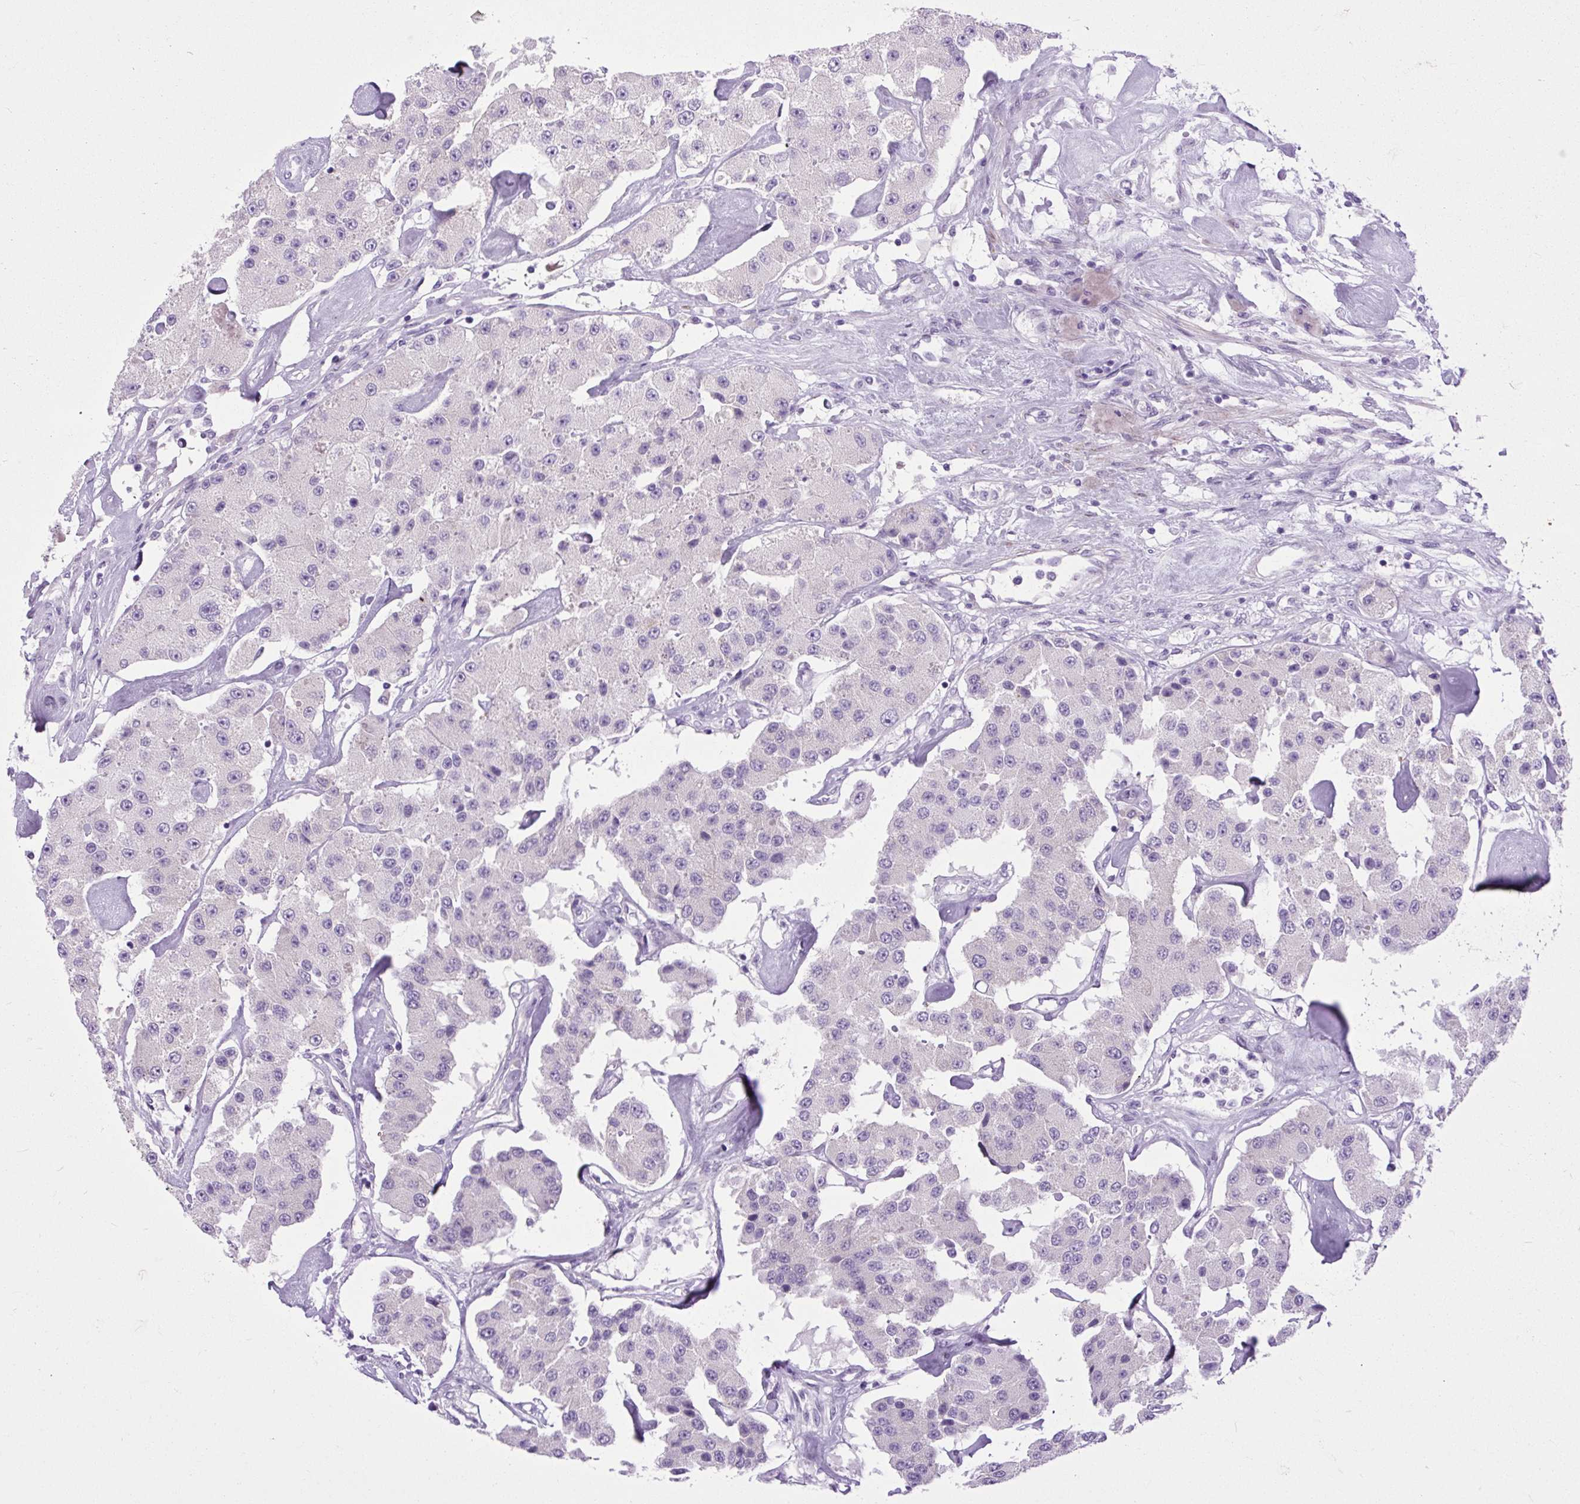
{"staining": {"intensity": "negative", "quantity": "none", "location": "none"}, "tissue": "carcinoid", "cell_type": "Tumor cells", "image_type": "cancer", "snomed": [{"axis": "morphology", "description": "Carcinoid, malignant, NOS"}, {"axis": "topography", "description": "Pancreas"}], "caption": "An immunohistochemistry image of malignant carcinoid is shown. There is no staining in tumor cells of malignant carcinoid.", "gene": "DPP6", "patient": {"sex": "male", "age": 41}}